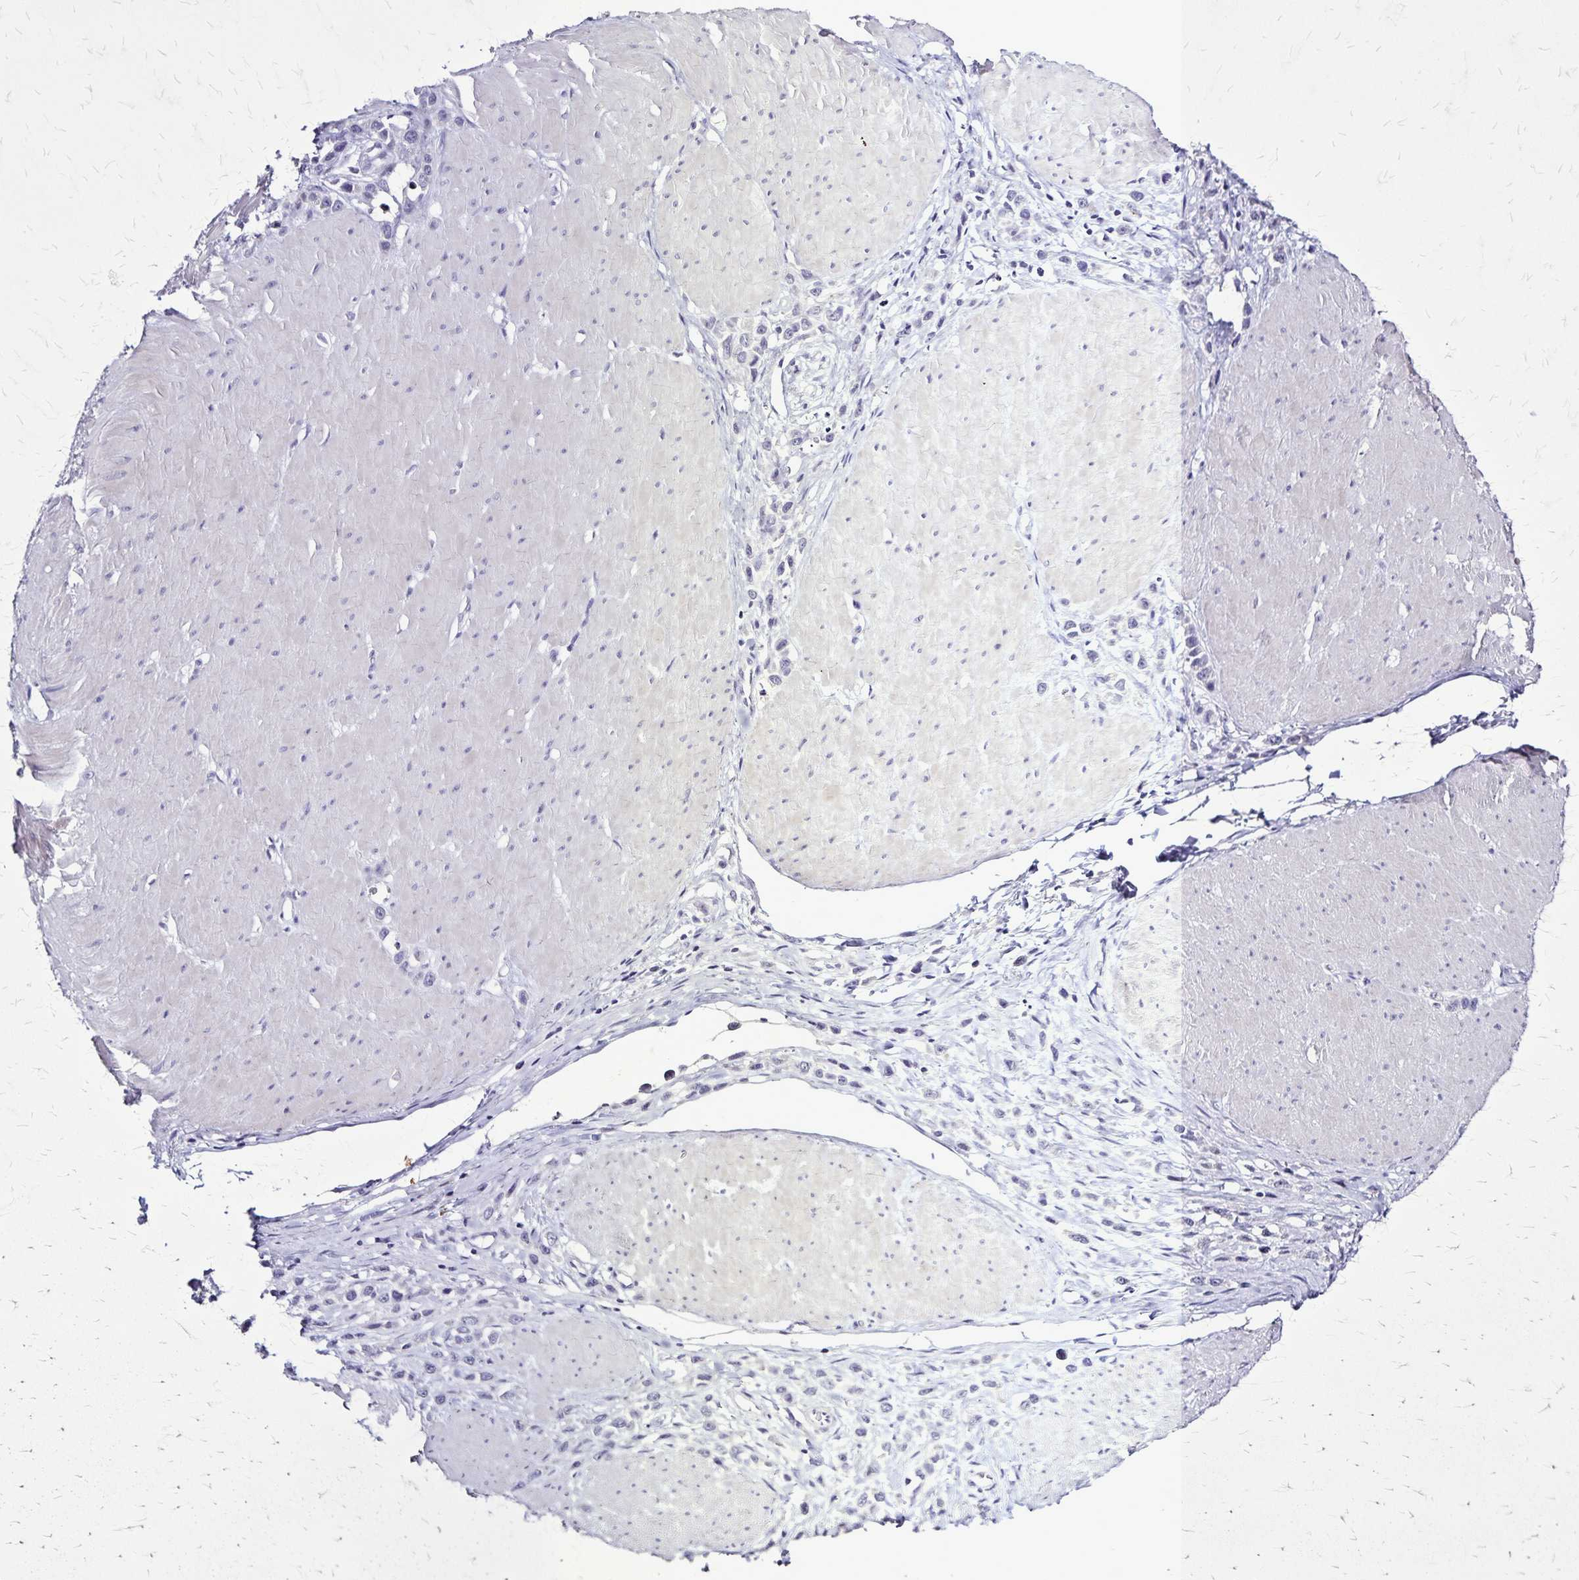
{"staining": {"intensity": "negative", "quantity": "none", "location": "none"}, "tissue": "stomach cancer", "cell_type": "Tumor cells", "image_type": "cancer", "snomed": [{"axis": "morphology", "description": "Adenocarcinoma, NOS"}, {"axis": "topography", "description": "Stomach"}], "caption": "The micrograph reveals no staining of tumor cells in stomach cancer. Nuclei are stained in blue.", "gene": "PLXNA4", "patient": {"sex": "male", "age": 47}}